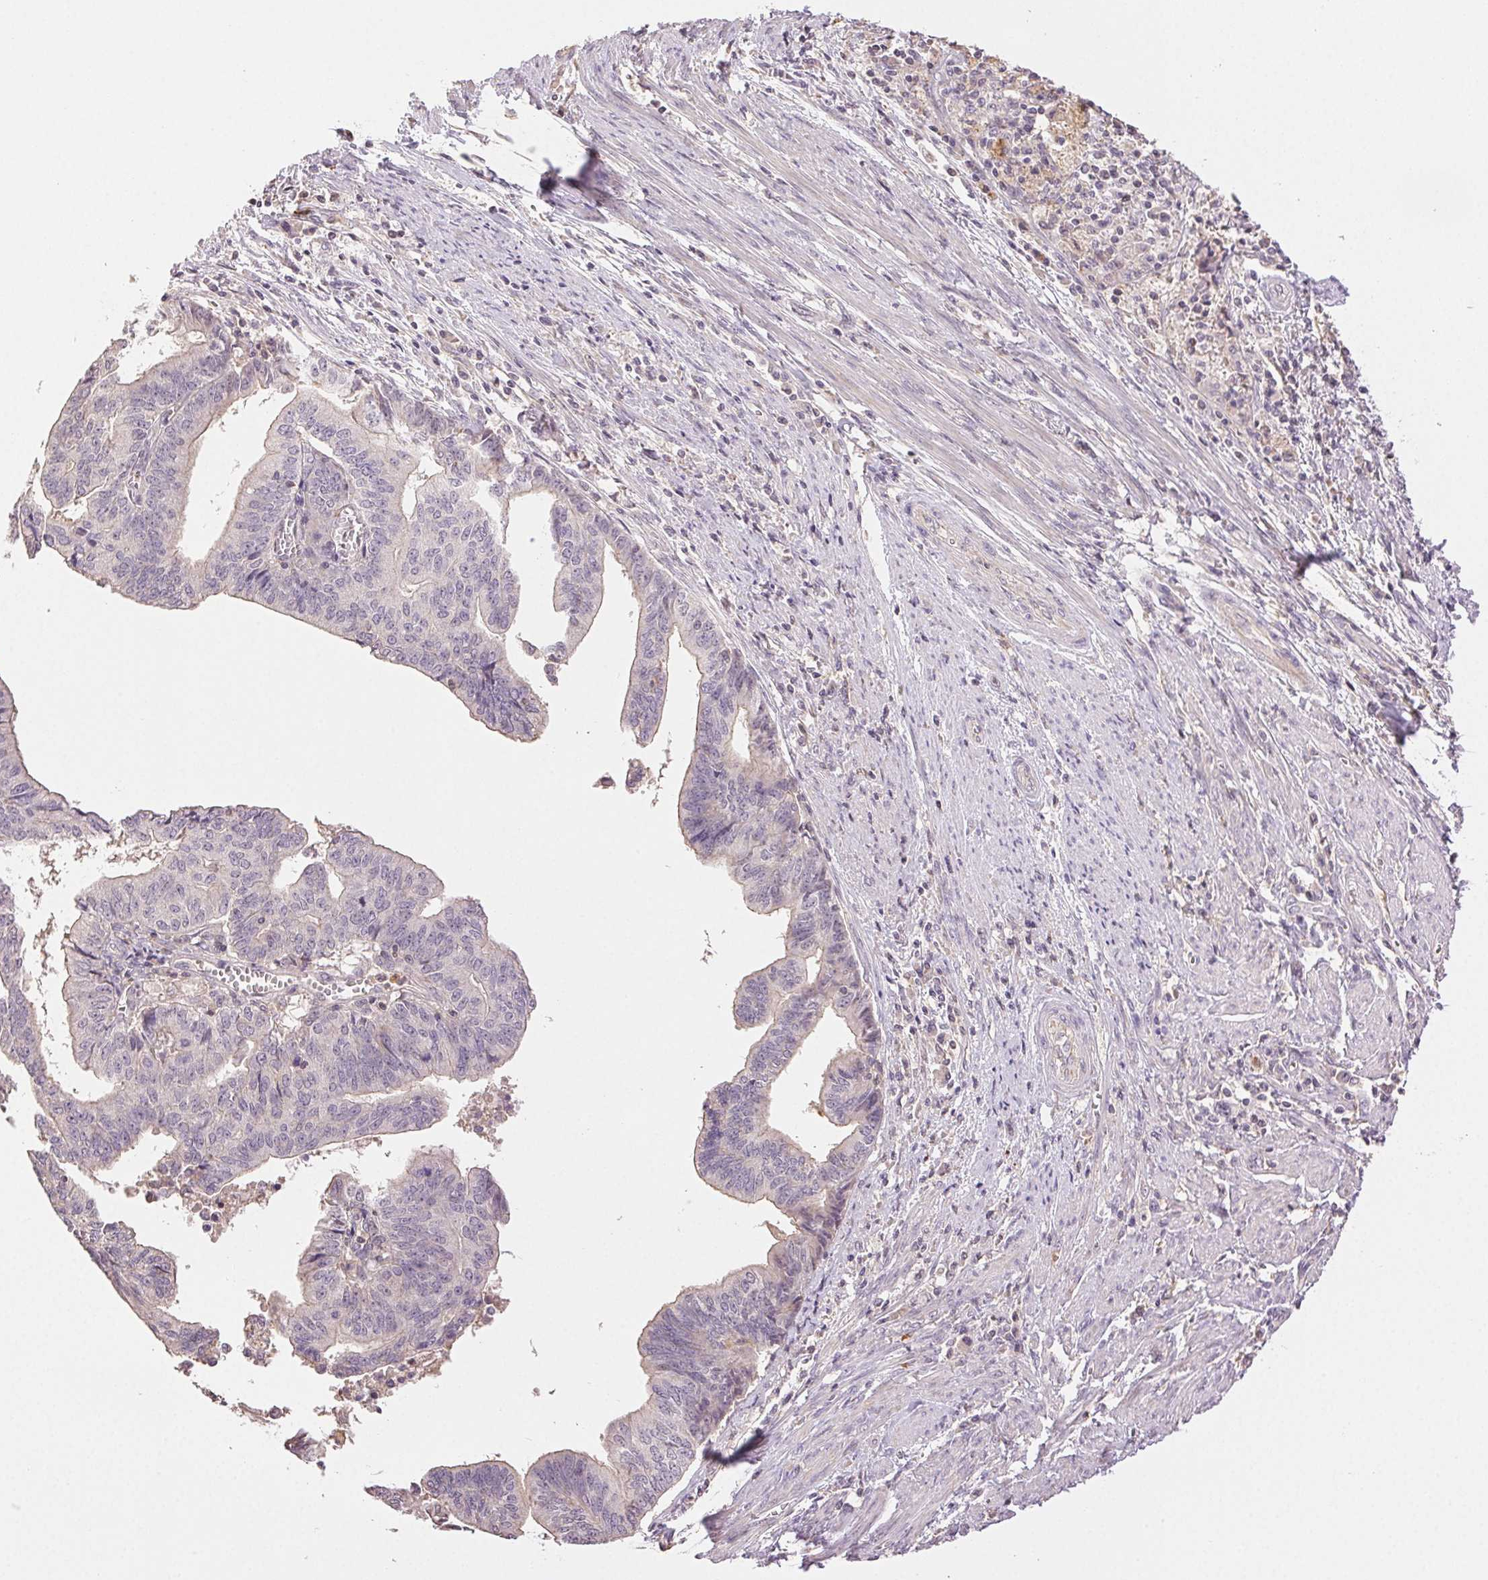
{"staining": {"intensity": "negative", "quantity": "none", "location": "none"}, "tissue": "endometrial cancer", "cell_type": "Tumor cells", "image_type": "cancer", "snomed": [{"axis": "morphology", "description": "Adenocarcinoma, NOS"}, {"axis": "topography", "description": "Endometrium"}], "caption": "Tumor cells show no significant protein expression in endometrial adenocarcinoma.", "gene": "TMEM253", "patient": {"sex": "female", "age": 65}}